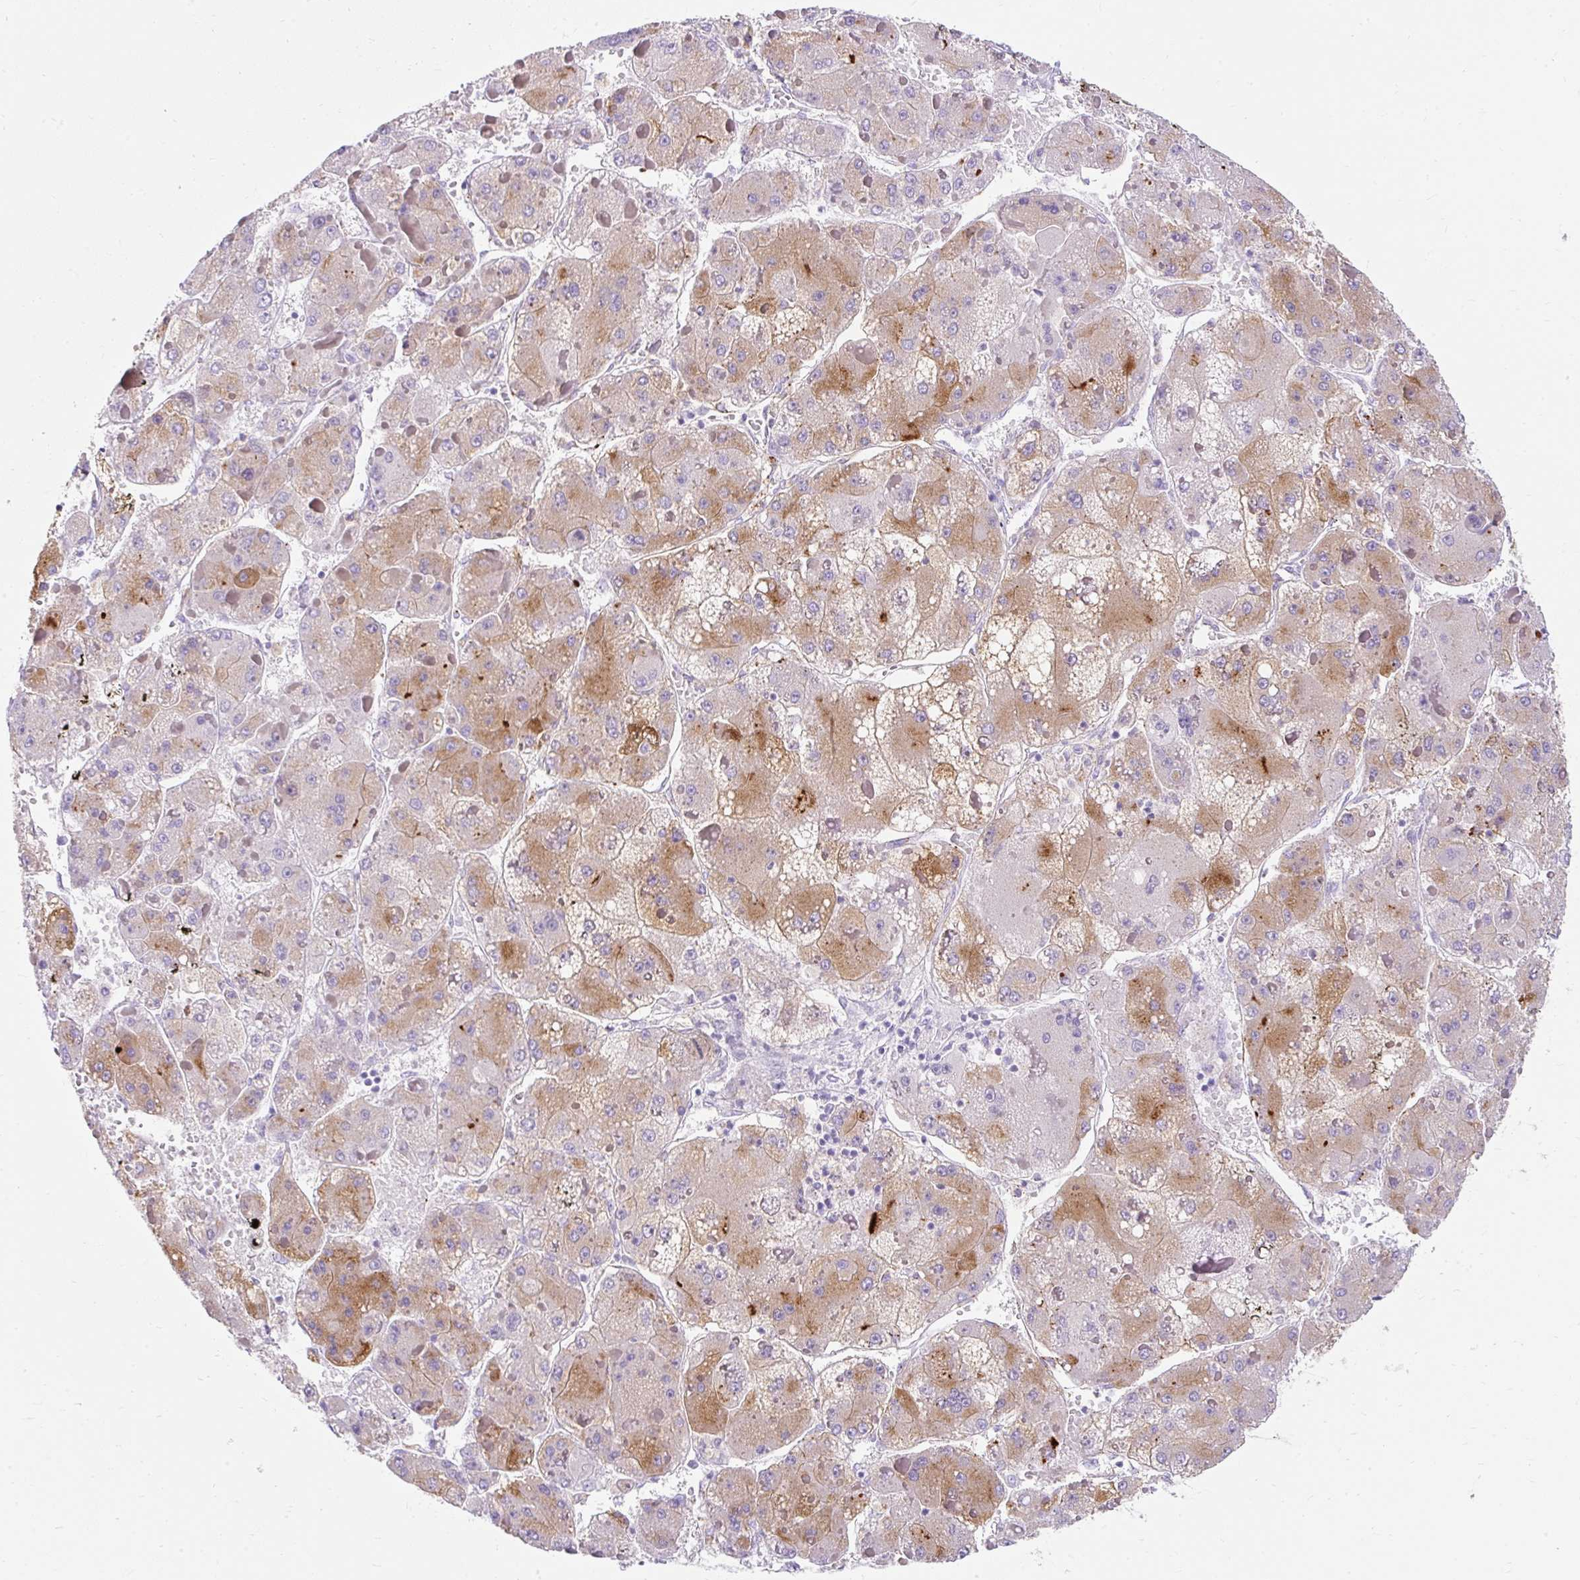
{"staining": {"intensity": "moderate", "quantity": "25%-75%", "location": "cytoplasmic/membranous"}, "tissue": "liver cancer", "cell_type": "Tumor cells", "image_type": "cancer", "snomed": [{"axis": "morphology", "description": "Carcinoma, Hepatocellular, NOS"}, {"axis": "topography", "description": "Liver"}], "caption": "High-power microscopy captured an immunohistochemistry (IHC) image of liver hepatocellular carcinoma, revealing moderate cytoplasmic/membranous expression in approximately 25%-75% of tumor cells.", "gene": "APOC4-APOC2", "patient": {"sex": "female", "age": 73}}